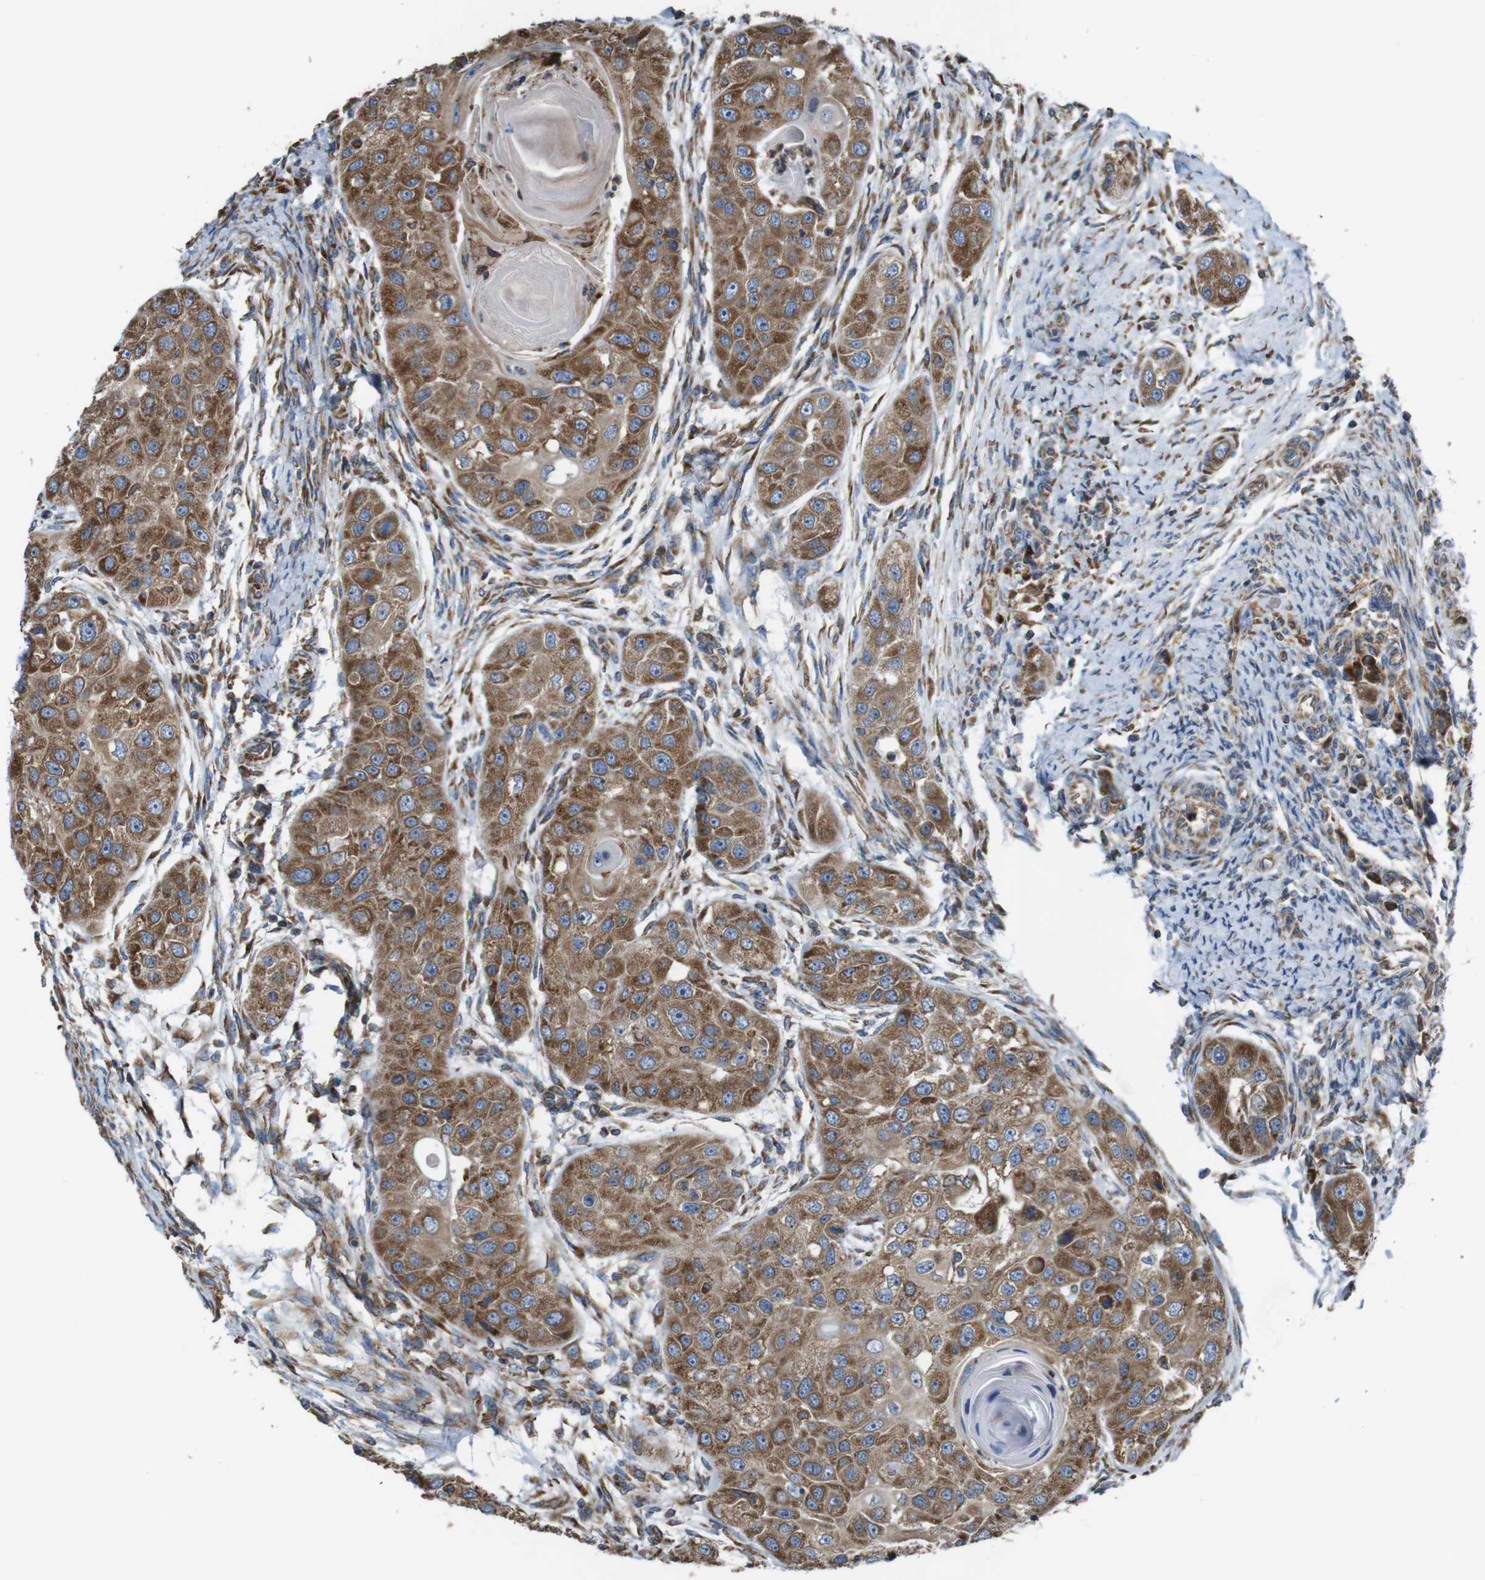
{"staining": {"intensity": "moderate", "quantity": ">75%", "location": "cytoplasmic/membranous"}, "tissue": "head and neck cancer", "cell_type": "Tumor cells", "image_type": "cancer", "snomed": [{"axis": "morphology", "description": "Normal tissue, NOS"}, {"axis": "morphology", "description": "Squamous cell carcinoma, NOS"}, {"axis": "topography", "description": "Skeletal muscle"}, {"axis": "topography", "description": "Head-Neck"}], "caption": "This is an image of immunohistochemistry (IHC) staining of head and neck squamous cell carcinoma, which shows moderate positivity in the cytoplasmic/membranous of tumor cells.", "gene": "UGGT1", "patient": {"sex": "male", "age": 51}}